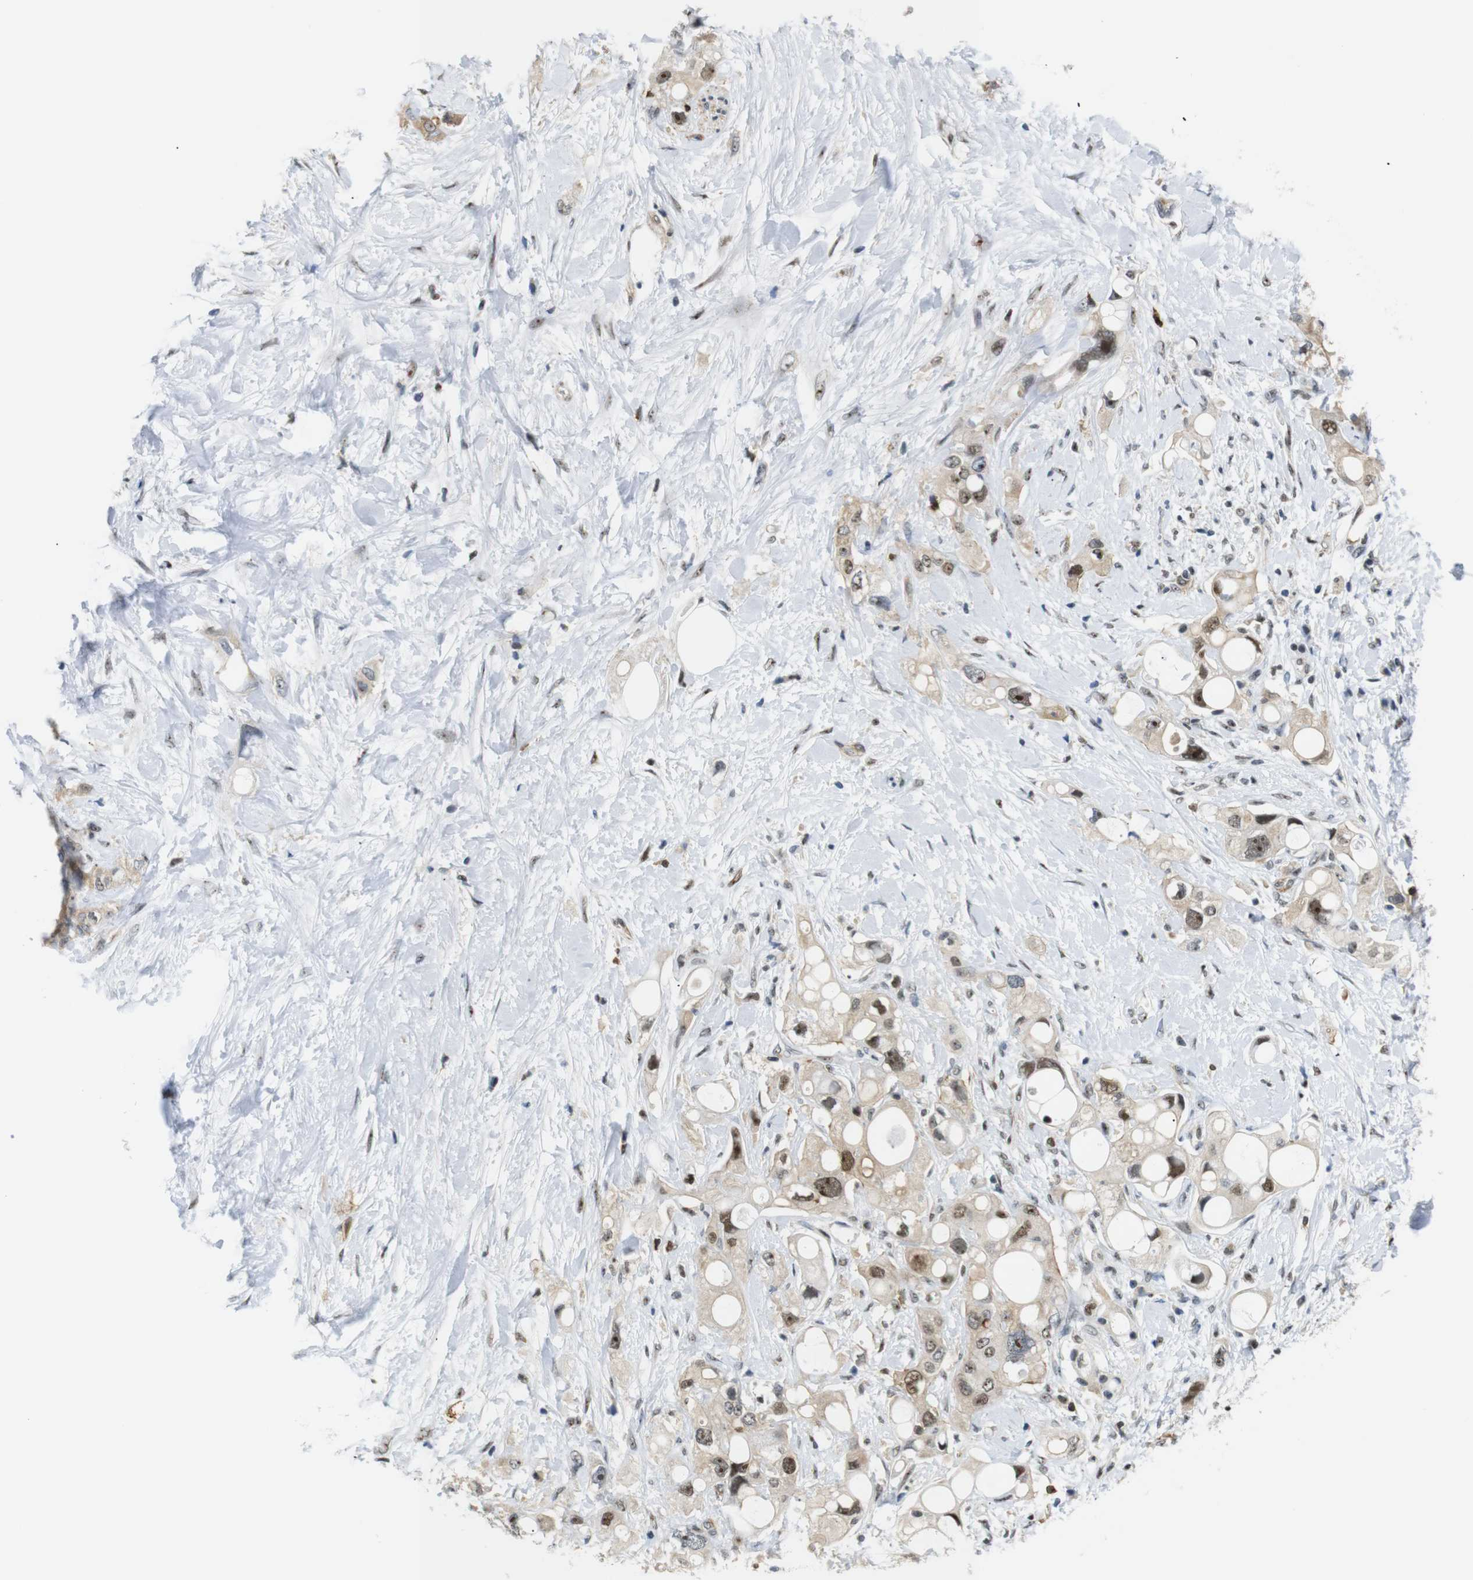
{"staining": {"intensity": "moderate", "quantity": "25%-75%", "location": "cytoplasmic/membranous,nuclear"}, "tissue": "pancreatic cancer", "cell_type": "Tumor cells", "image_type": "cancer", "snomed": [{"axis": "morphology", "description": "Adenocarcinoma, NOS"}, {"axis": "topography", "description": "Pancreas"}], "caption": "Protein staining shows moderate cytoplasmic/membranous and nuclear staining in approximately 25%-75% of tumor cells in pancreatic adenocarcinoma.", "gene": "PARN", "patient": {"sex": "female", "age": 56}}